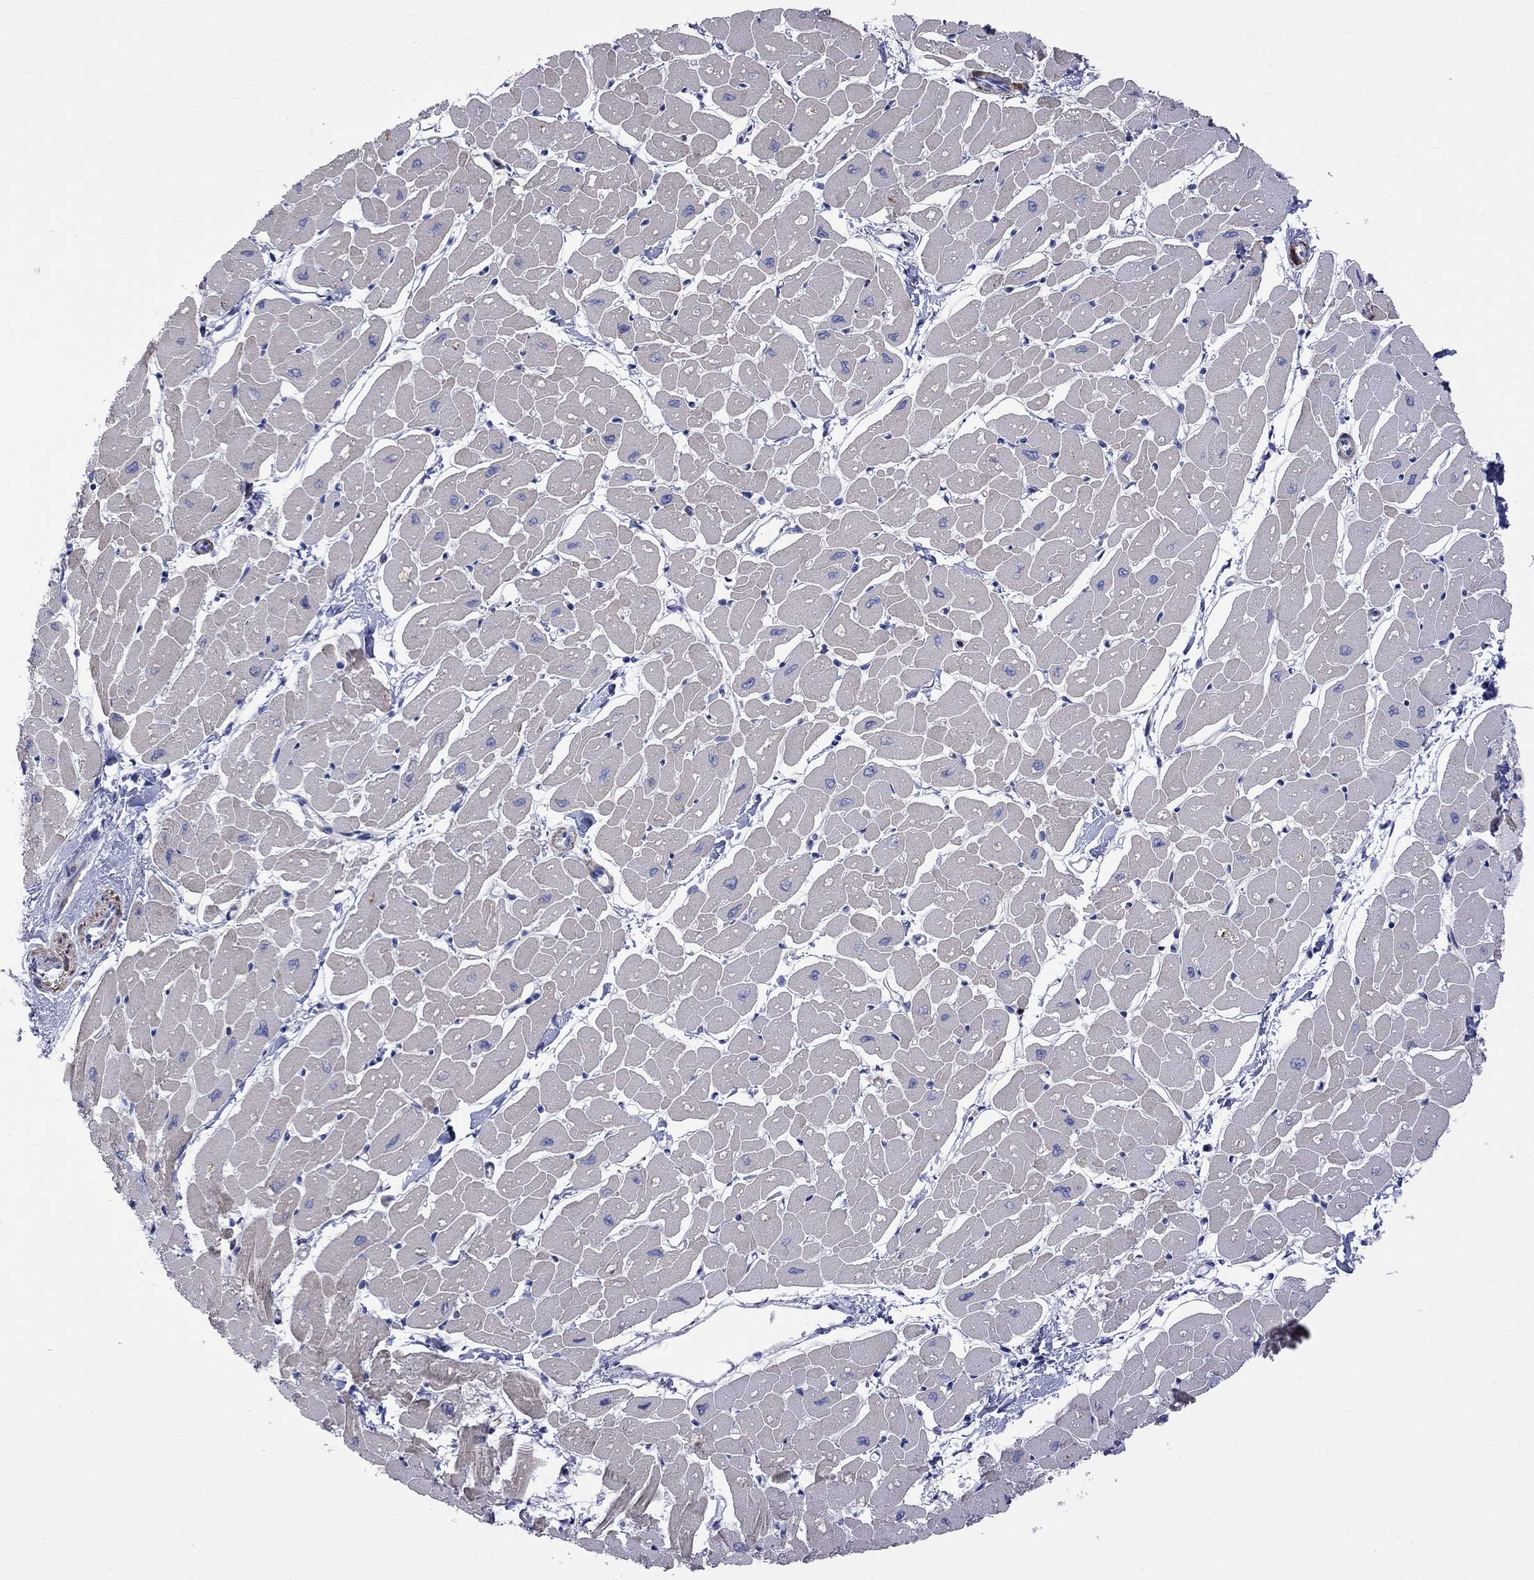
{"staining": {"intensity": "weak", "quantity": "<25%", "location": "cytoplasmic/membranous"}, "tissue": "heart muscle", "cell_type": "Cardiomyocytes", "image_type": "normal", "snomed": [{"axis": "morphology", "description": "Normal tissue, NOS"}, {"axis": "topography", "description": "Heart"}], "caption": "Immunohistochemical staining of unremarkable heart muscle demonstrates no significant staining in cardiomyocytes. Nuclei are stained in blue.", "gene": "S100A3", "patient": {"sex": "male", "age": 57}}